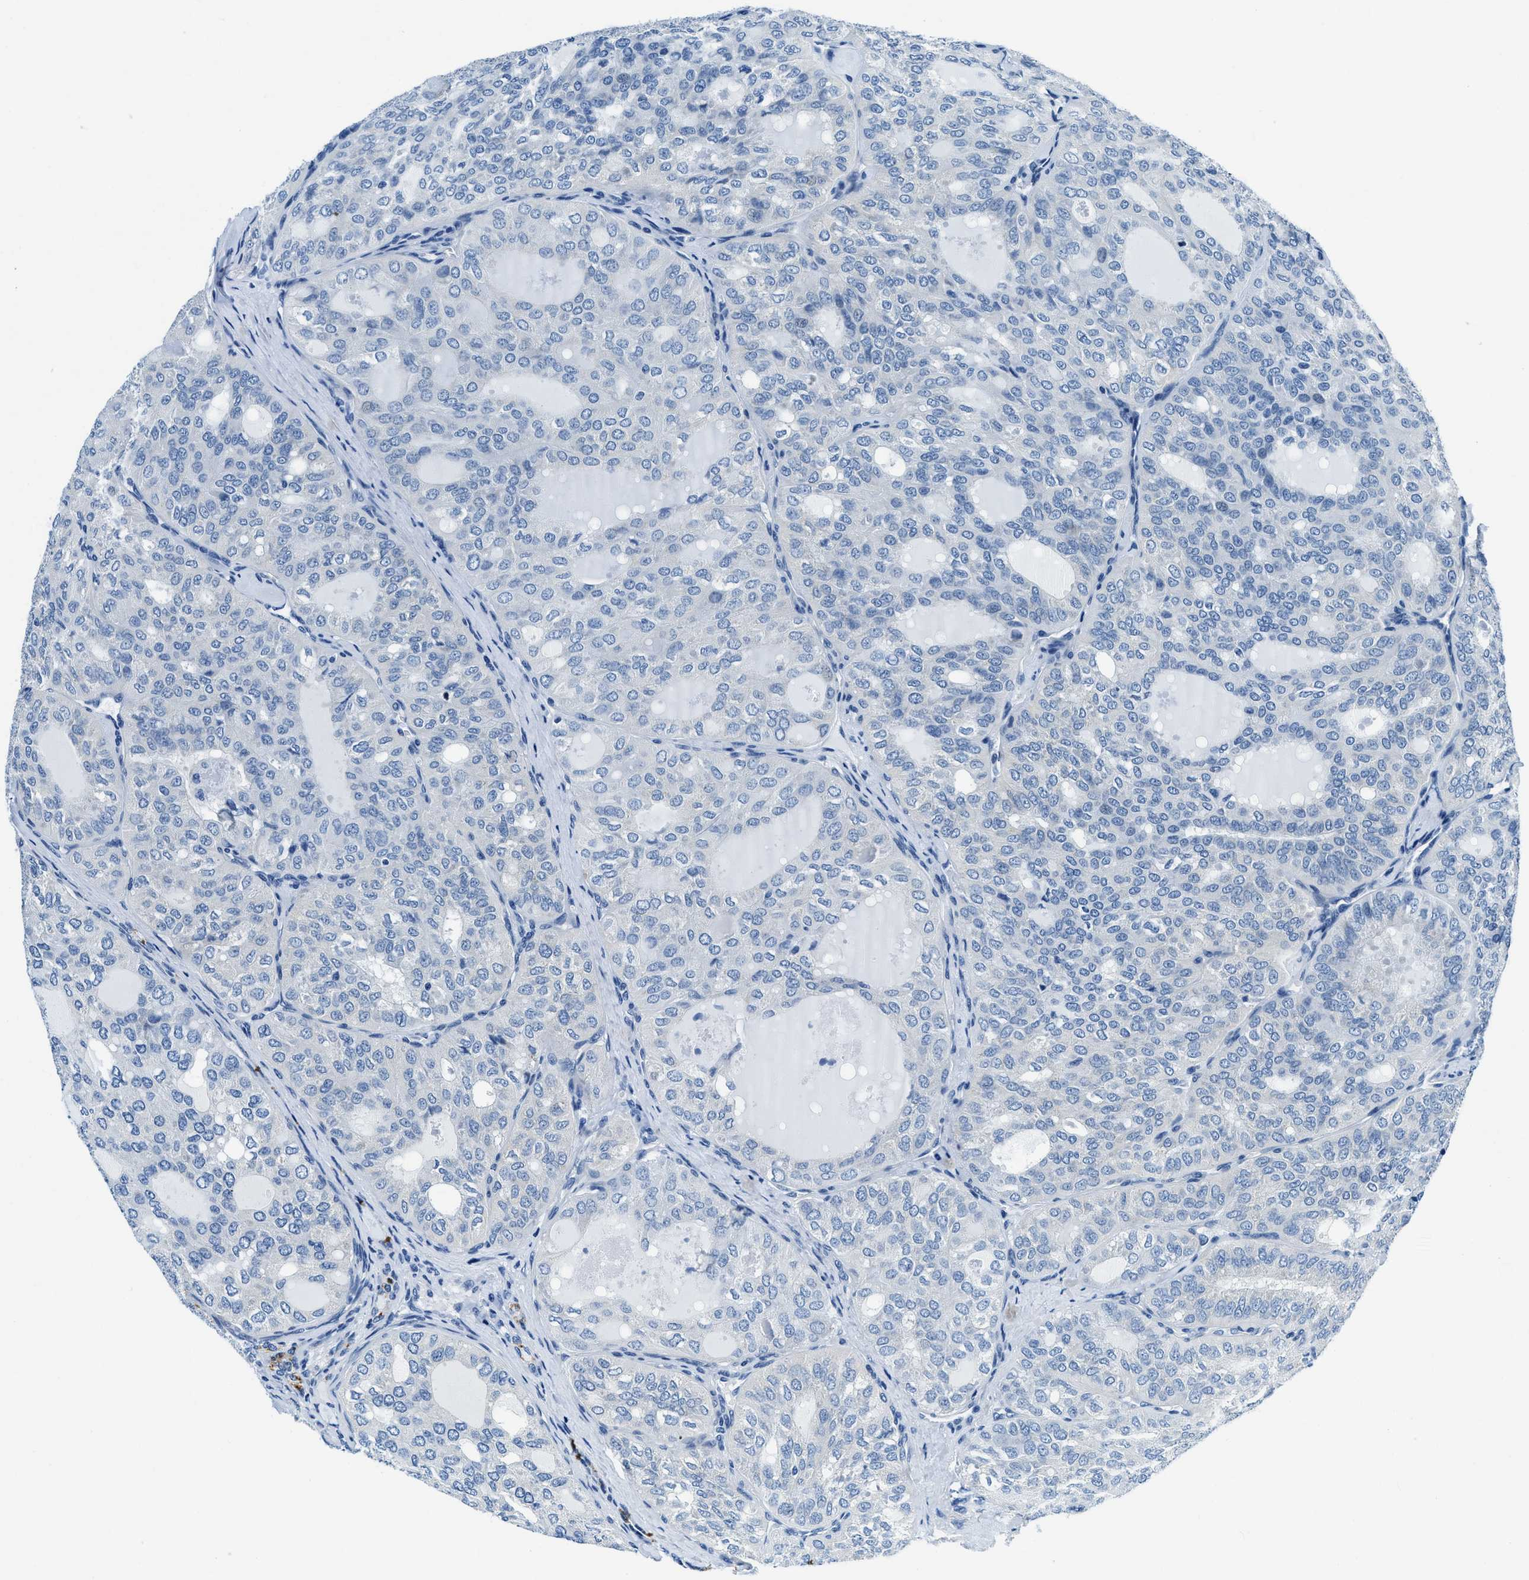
{"staining": {"intensity": "negative", "quantity": "none", "location": "none"}, "tissue": "thyroid cancer", "cell_type": "Tumor cells", "image_type": "cancer", "snomed": [{"axis": "morphology", "description": "Follicular adenoma carcinoma, NOS"}, {"axis": "topography", "description": "Thyroid gland"}], "caption": "Tumor cells are negative for brown protein staining in thyroid follicular adenoma carcinoma. Brightfield microscopy of IHC stained with DAB (3,3'-diaminobenzidine) (brown) and hematoxylin (blue), captured at high magnification.", "gene": "UBAC2", "patient": {"sex": "male", "age": 75}}